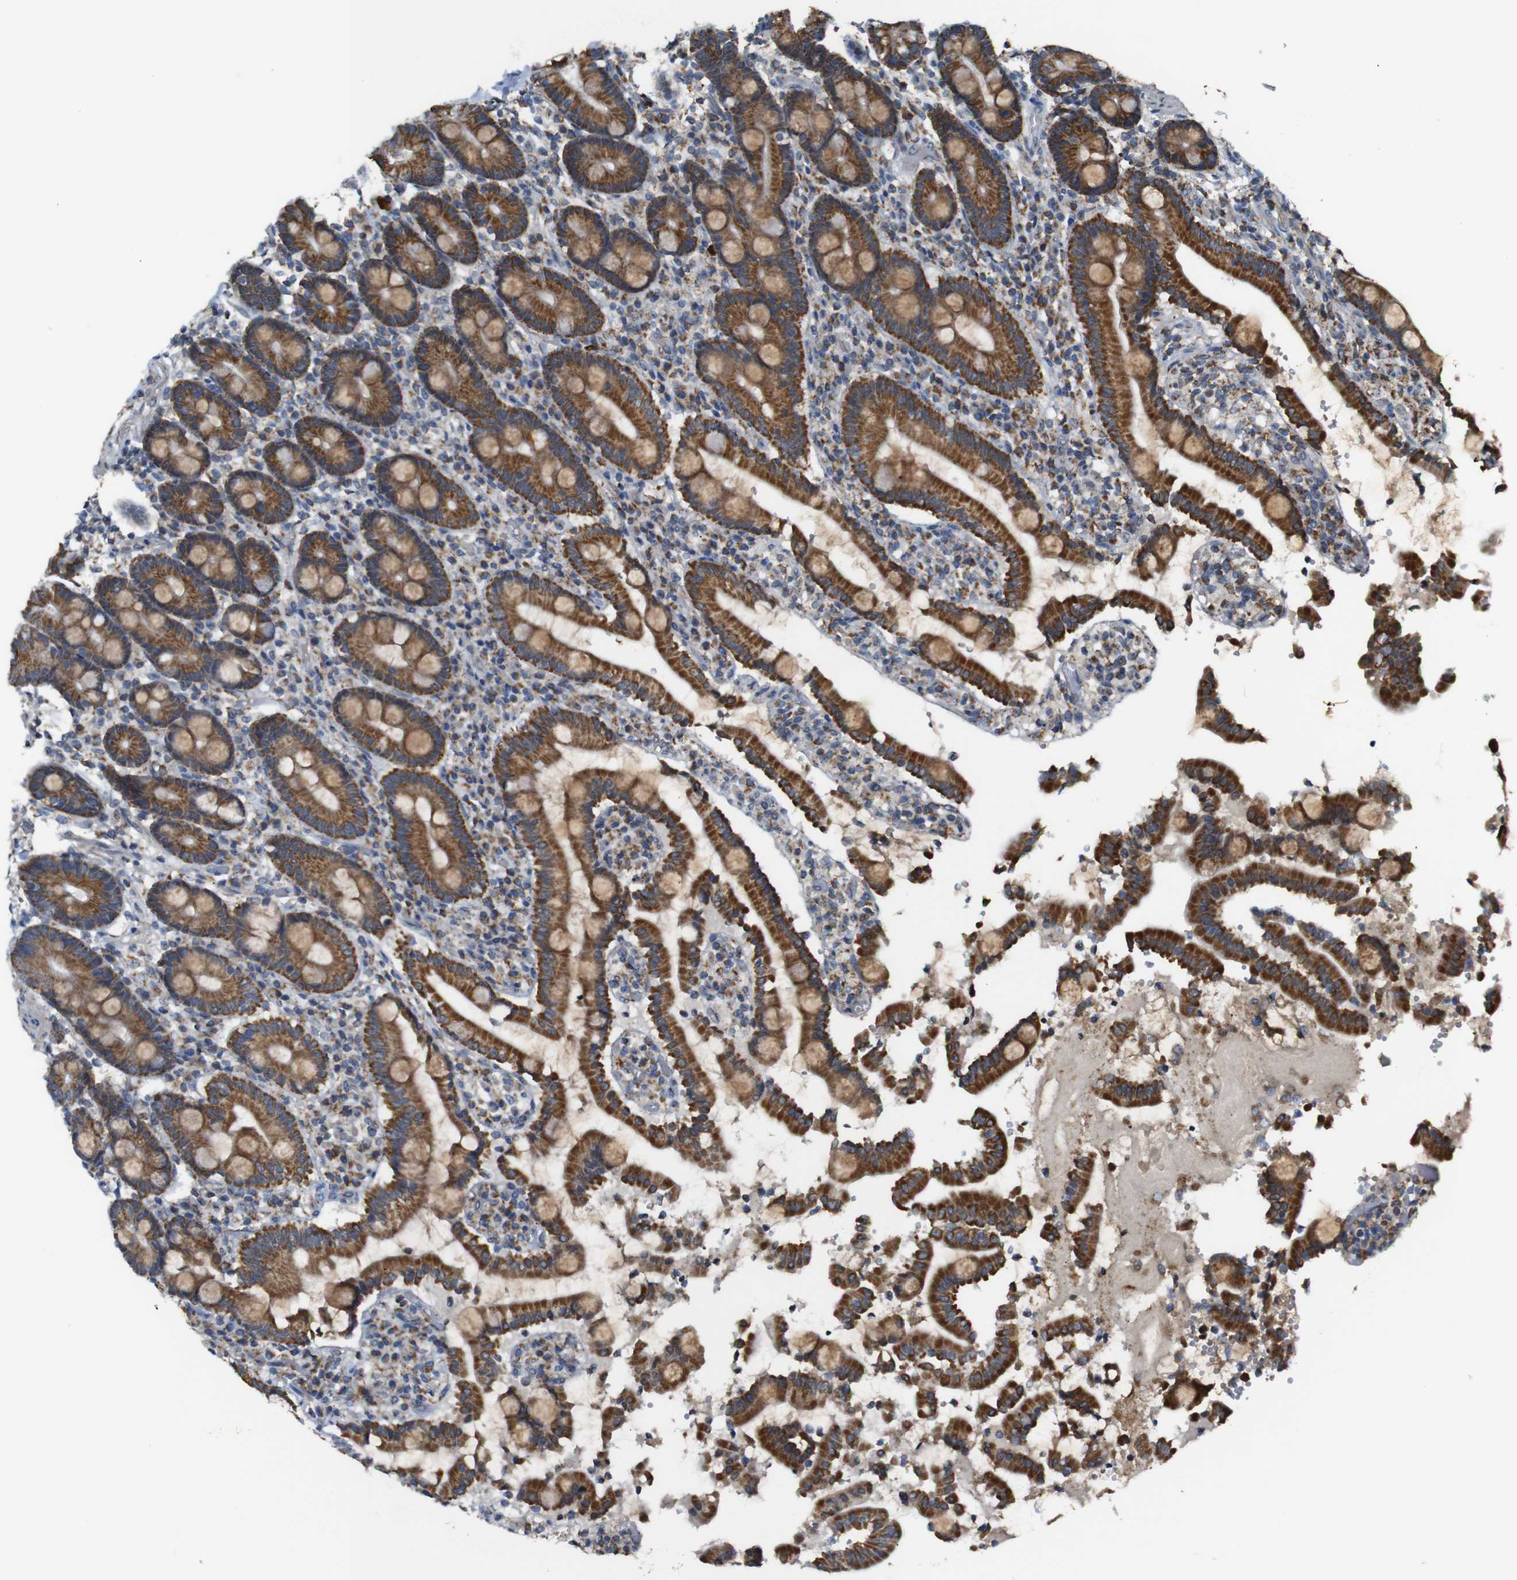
{"staining": {"intensity": "strong", "quantity": ">75%", "location": "cytoplasmic/membranous"}, "tissue": "duodenum", "cell_type": "Glandular cells", "image_type": "normal", "snomed": [{"axis": "morphology", "description": "Normal tissue, NOS"}, {"axis": "topography", "description": "Small intestine, NOS"}], "caption": "Protein positivity by immunohistochemistry demonstrates strong cytoplasmic/membranous expression in approximately >75% of glandular cells in unremarkable duodenum.", "gene": "NR3C2", "patient": {"sex": "female", "age": 71}}